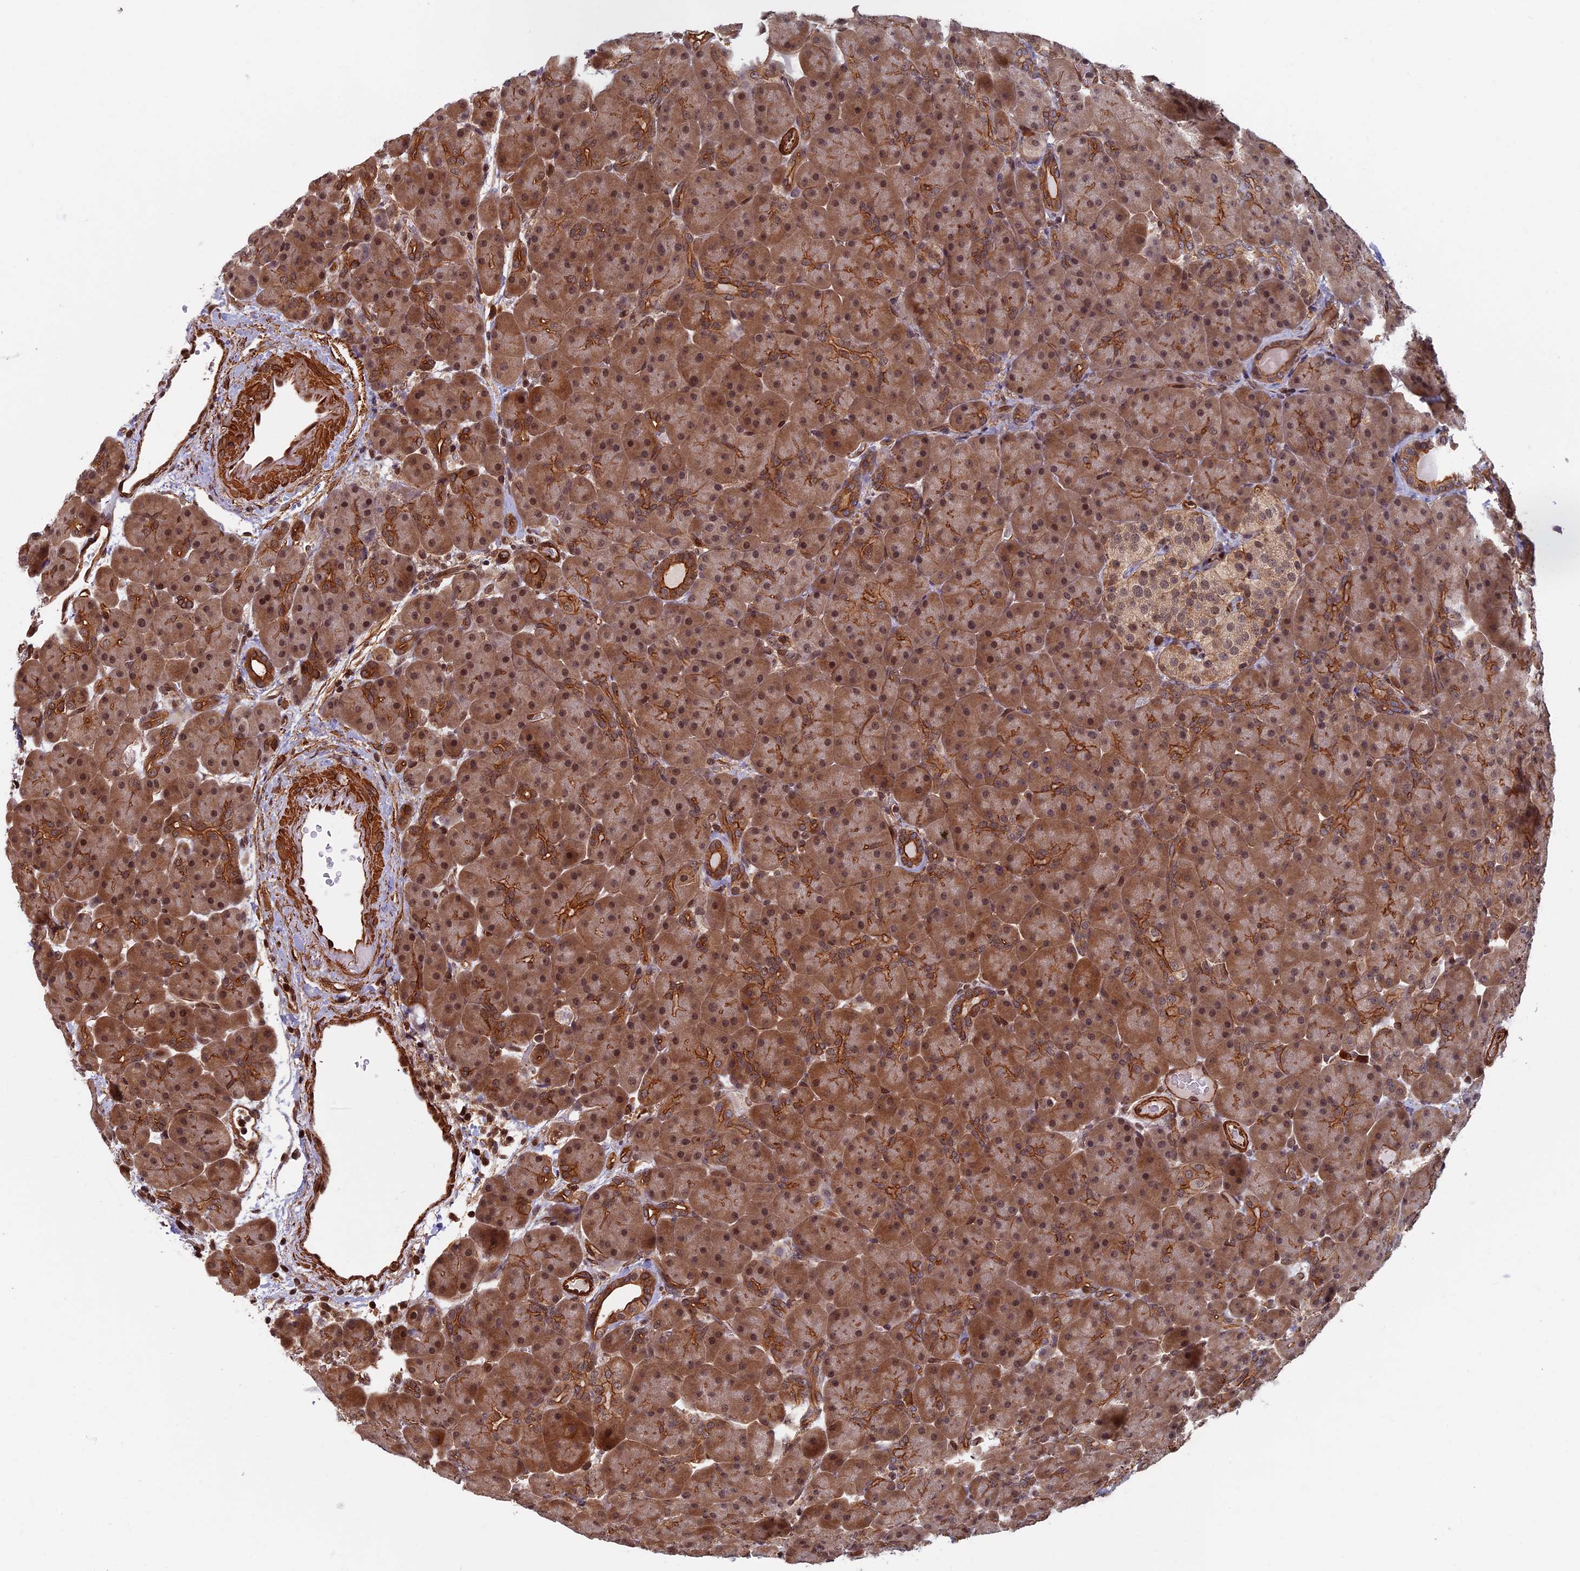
{"staining": {"intensity": "moderate", "quantity": ">75%", "location": "cytoplasmic/membranous,nuclear"}, "tissue": "pancreas", "cell_type": "Exocrine glandular cells", "image_type": "normal", "snomed": [{"axis": "morphology", "description": "Normal tissue, NOS"}, {"axis": "topography", "description": "Pancreas"}], "caption": "Immunohistochemistry (IHC) histopathology image of normal pancreas: human pancreas stained using immunohistochemistry demonstrates medium levels of moderate protein expression localized specifically in the cytoplasmic/membranous,nuclear of exocrine glandular cells, appearing as a cytoplasmic/membranous,nuclear brown color.", "gene": "CTDP1", "patient": {"sex": "male", "age": 66}}